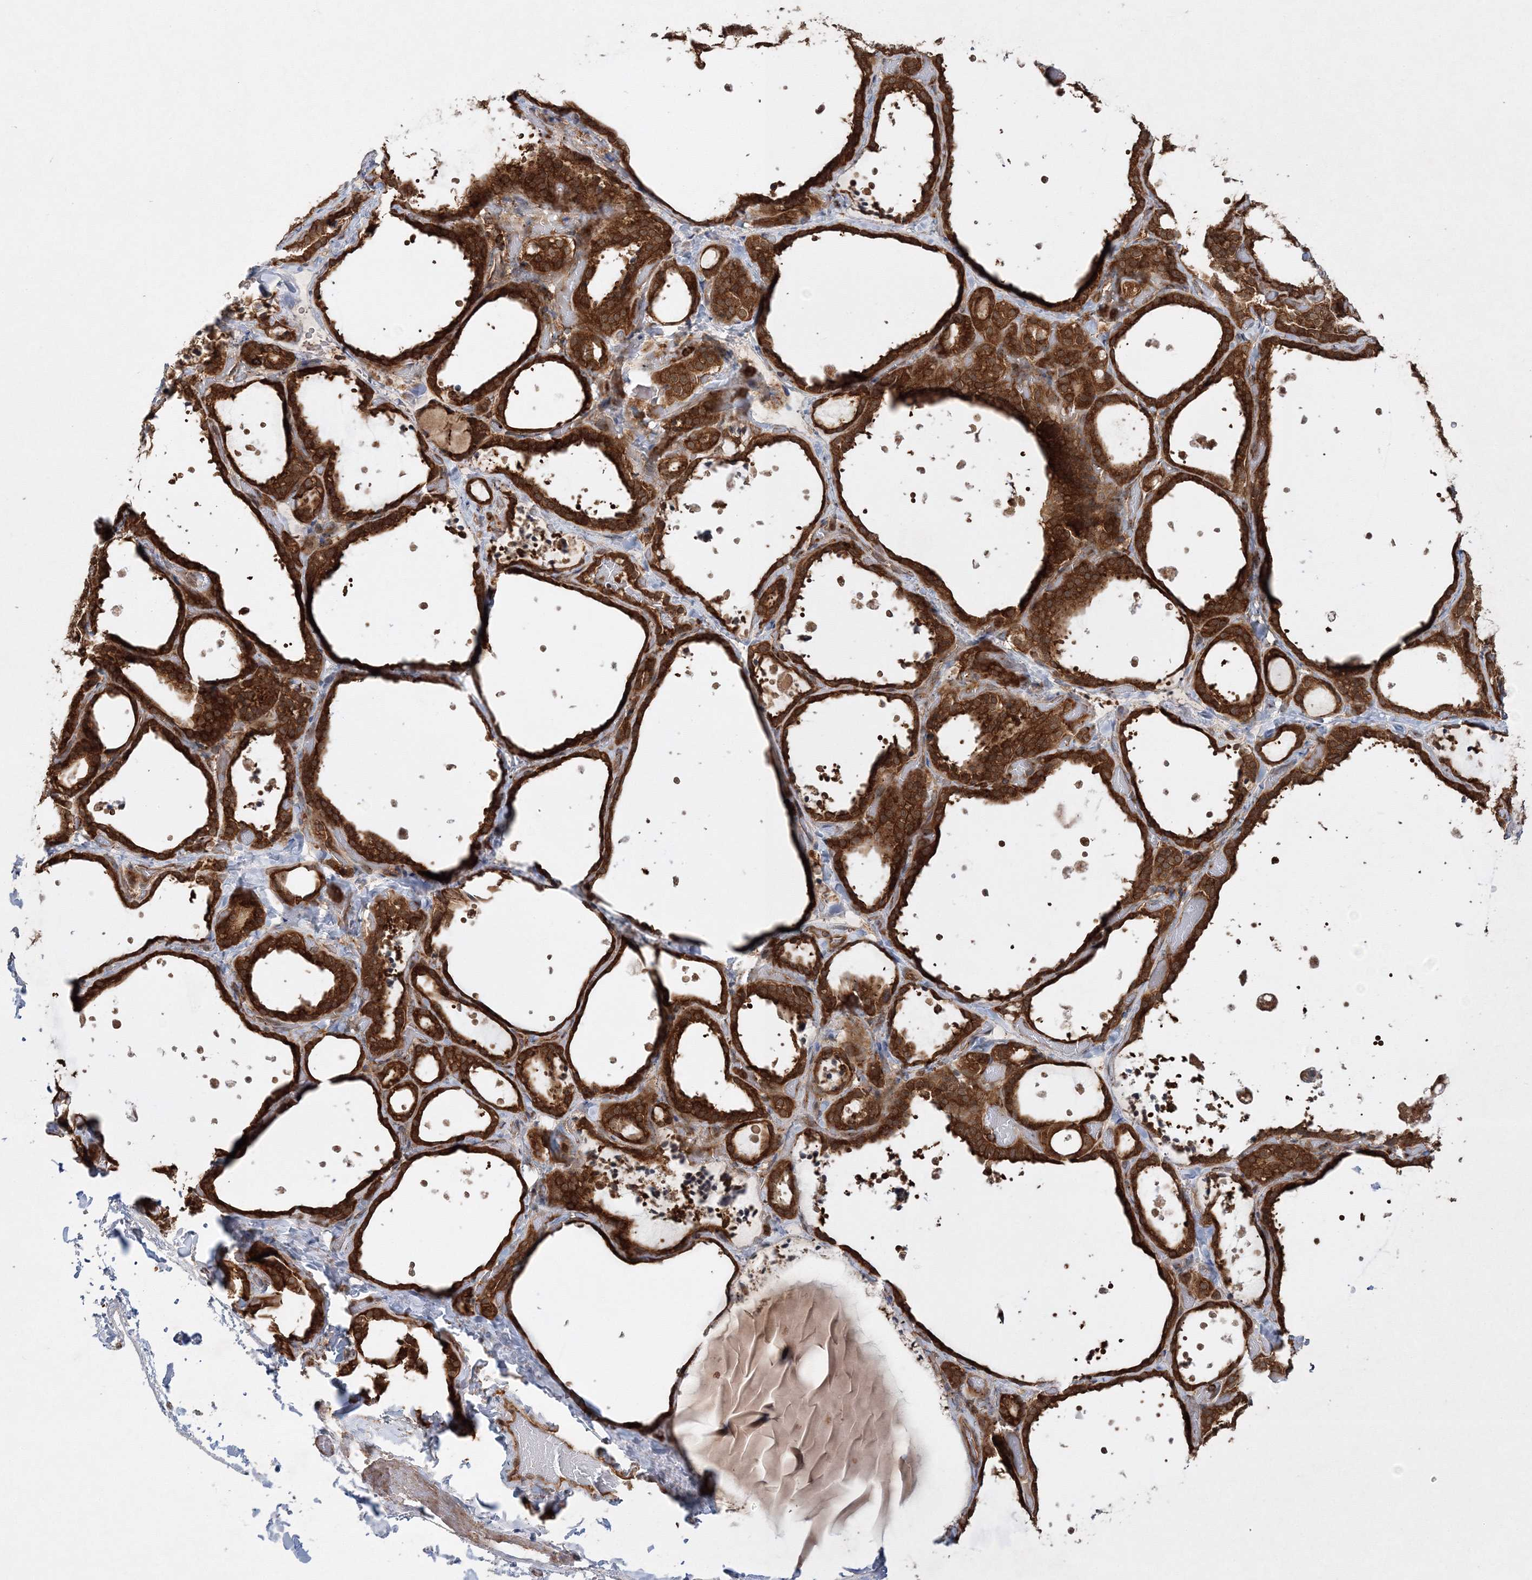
{"staining": {"intensity": "strong", "quantity": ">75%", "location": "cytoplasmic/membranous"}, "tissue": "thyroid gland", "cell_type": "Glandular cells", "image_type": "normal", "snomed": [{"axis": "morphology", "description": "Normal tissue, NOS"}, {"axis": "topography", "description": "Thyroid gland"}], "caption": "Approximately >75% of glandular cells in normal thyroid gland demonstrate strong cytoplasmic/membranous protein staining as visualized by brown immunohistochemical staining.", "gene": "WDR37", "patient": {"sex": "female", "age": 44}}